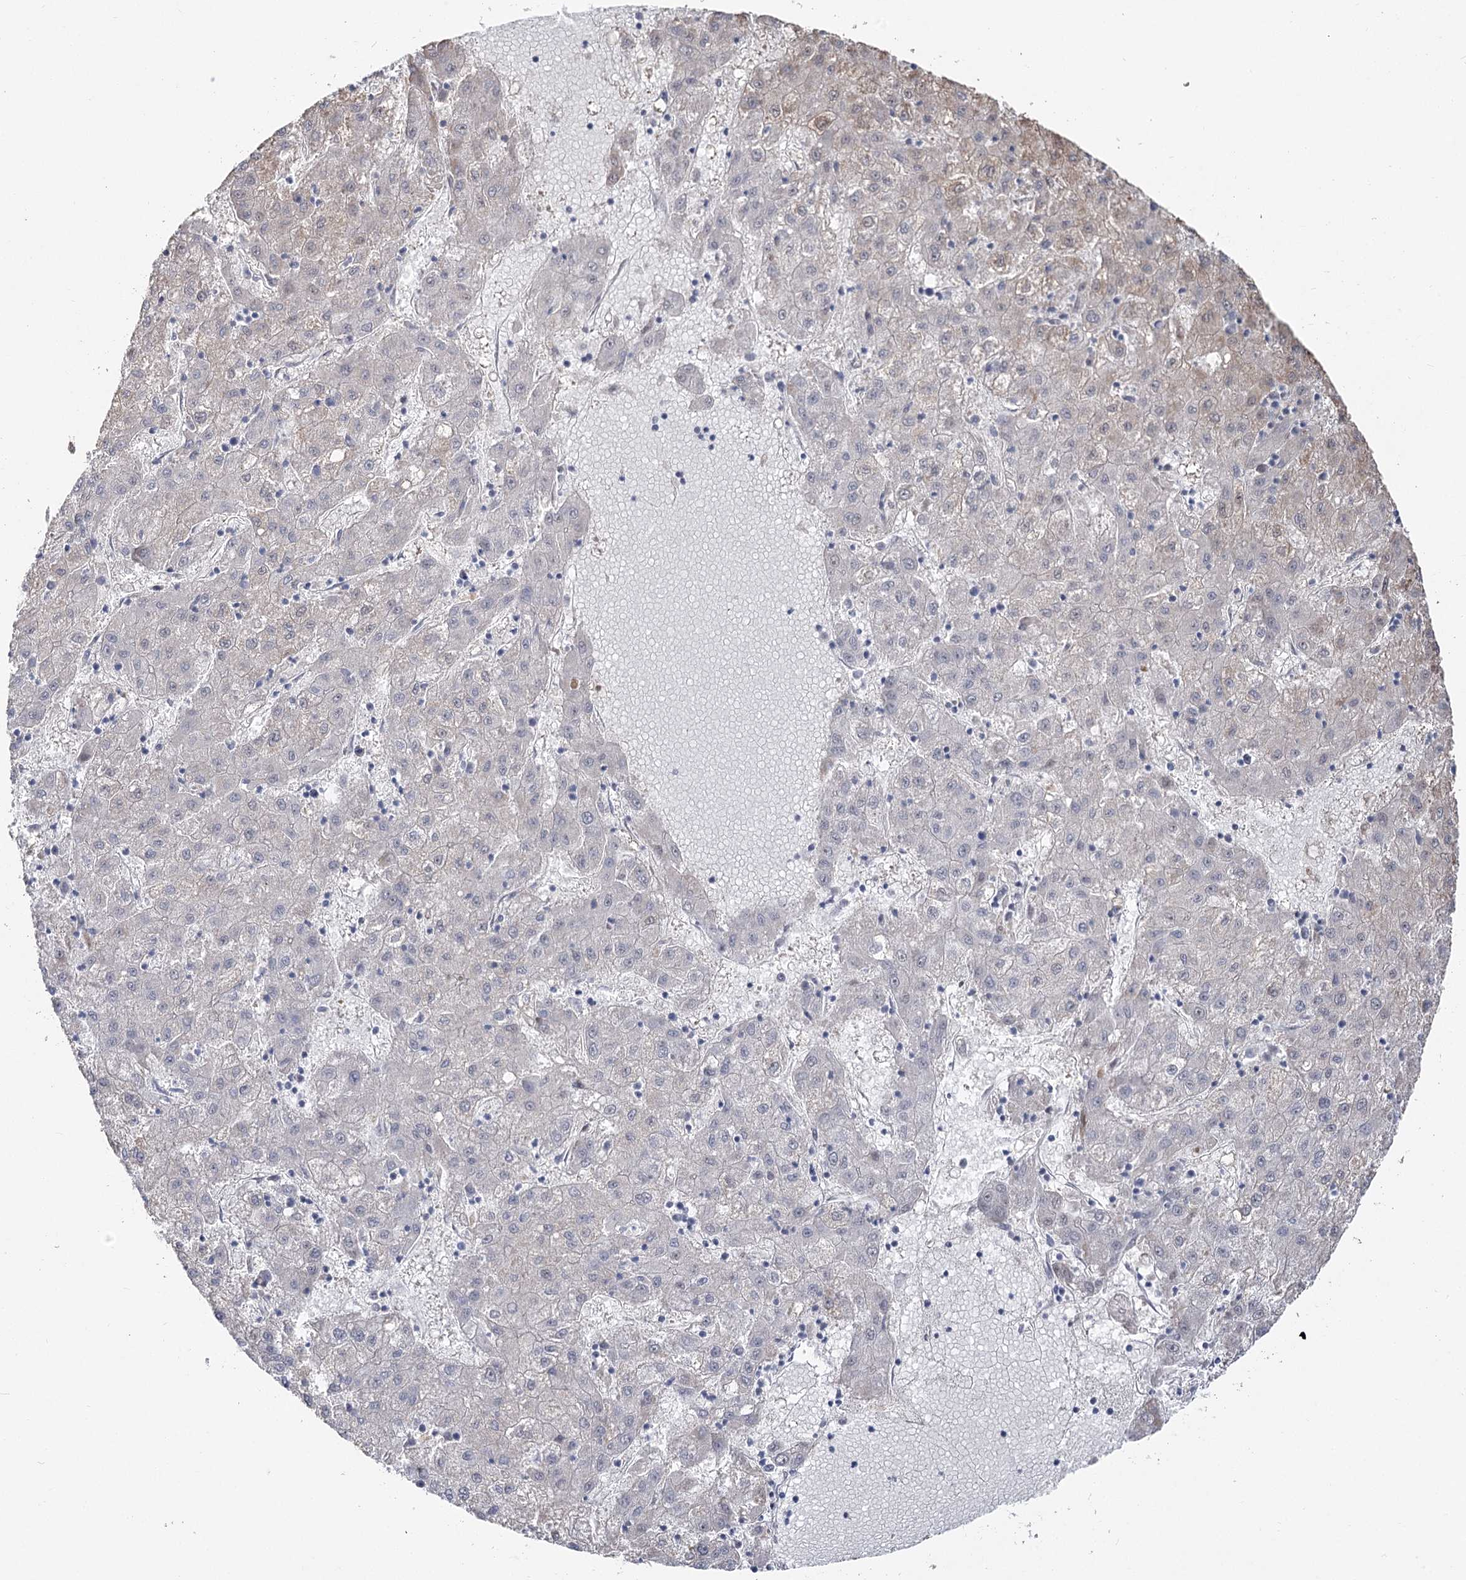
{"staining": {"intensity": "negative", "quantity": "none", "location": "none"}, "tissue": "liver cancer", "cell_type": "Tumor cells", "image_type": "cancer", "snomed": [{"axis": "morphology", "description": "Carcinoma, Hepatocellular, NOS"}, {"axis": "topography", "description": "Liver"}], "caption": "Immunohistochemistry (IHC) histopathology image of neoplastic tissue: hepatocellular carcinoma (liver) stained with DAB (3,3'-diaminobenzidine) displays no significant protein expression in tumor cells.", "gene": "RUFY4", "patient": {"sex": "male", "age": 72}}